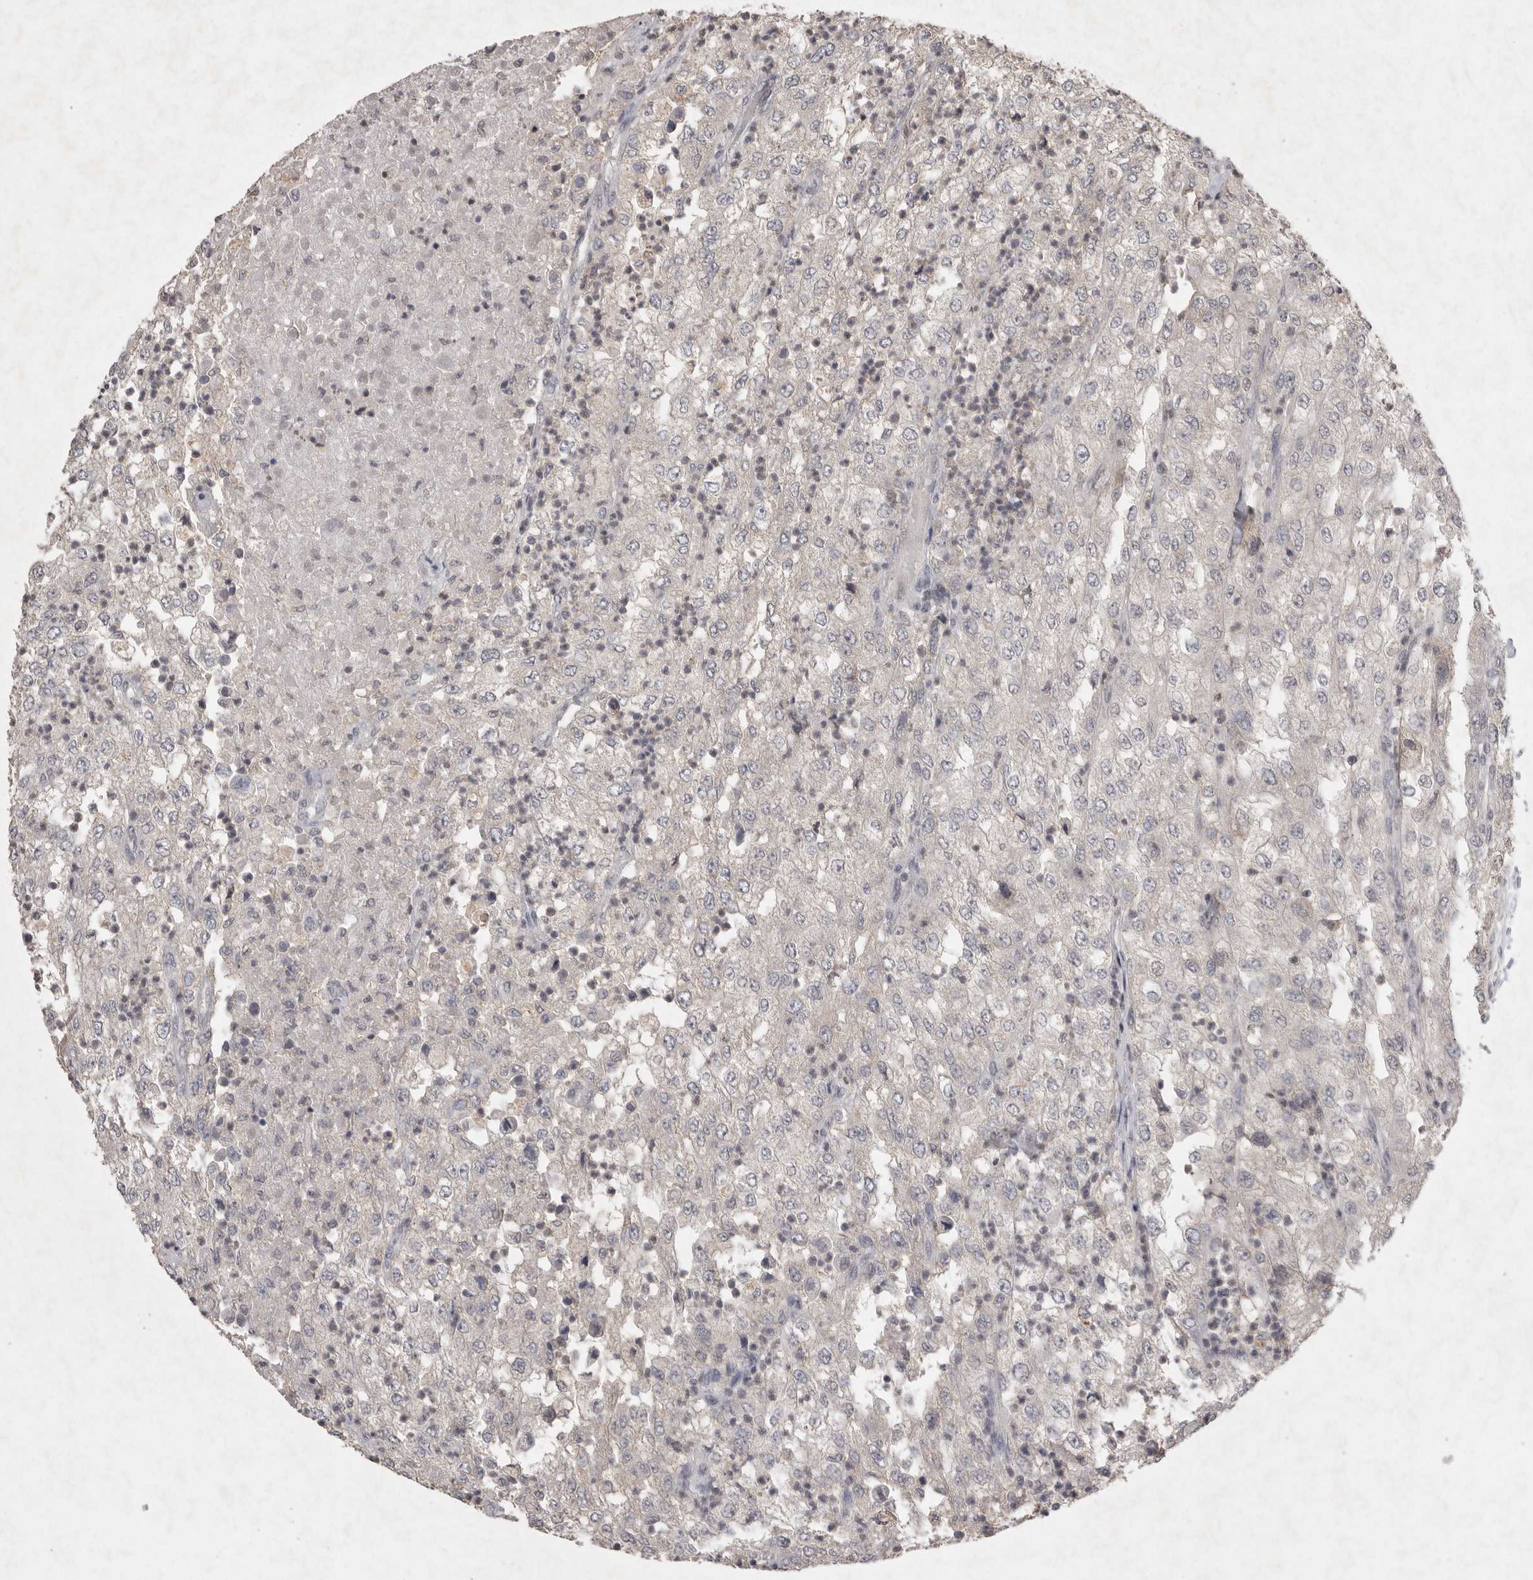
{"staining": {"intensity": "negative", "quantity": "none", "location": "none"}, "tissue": "renal cancer", "cell_type": "Tumor cells", "image_type": "cancer", "snomed": [{"axis": "morphology", "description": "Adenocarcinoma, NOS"}, {"axis": "topography", "description": "Kidney"}], "caption": "Tumor cells show no significant protein staining in adenocarcinoma (renal).", "gene": "APLNR", "patient": {"sex": "female", "age": 54}}